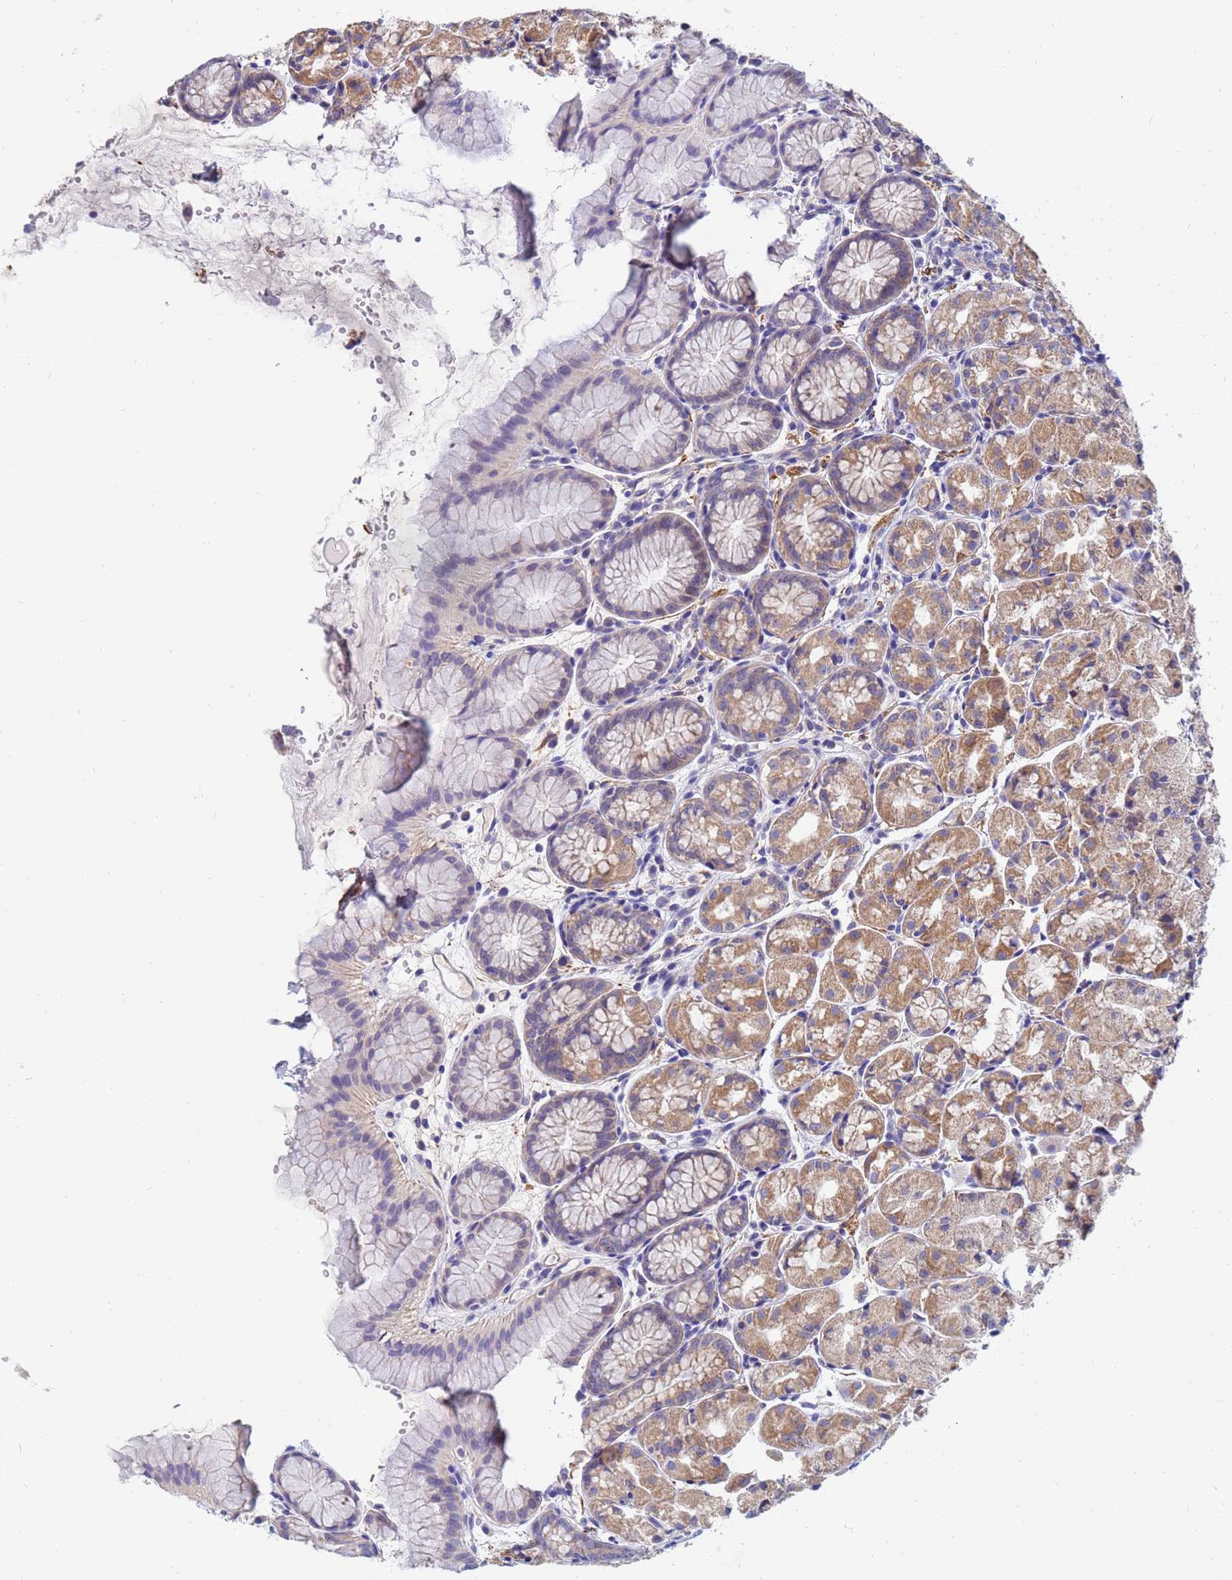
{"staining": {"intensity": "moderate", "quantity": ">75%", "location": "cytoplasmic/membranous"}, "tissue": "stomach", "cell_type": "Glandular cells", "image_type": "normal", "snomed": [{"axis": "morphology", "description": "Normal tissue, NOS"}, {"axis": "topography", "description": "Stomach, upper"}], "caption": "Human stomach stained with a brown dye shows moderate cytoplasmic/membranous positive expression in approximately >75% of glandular cells.", "gene": "SDR39U1", "patient": {"sex": "male", "age": 47}}